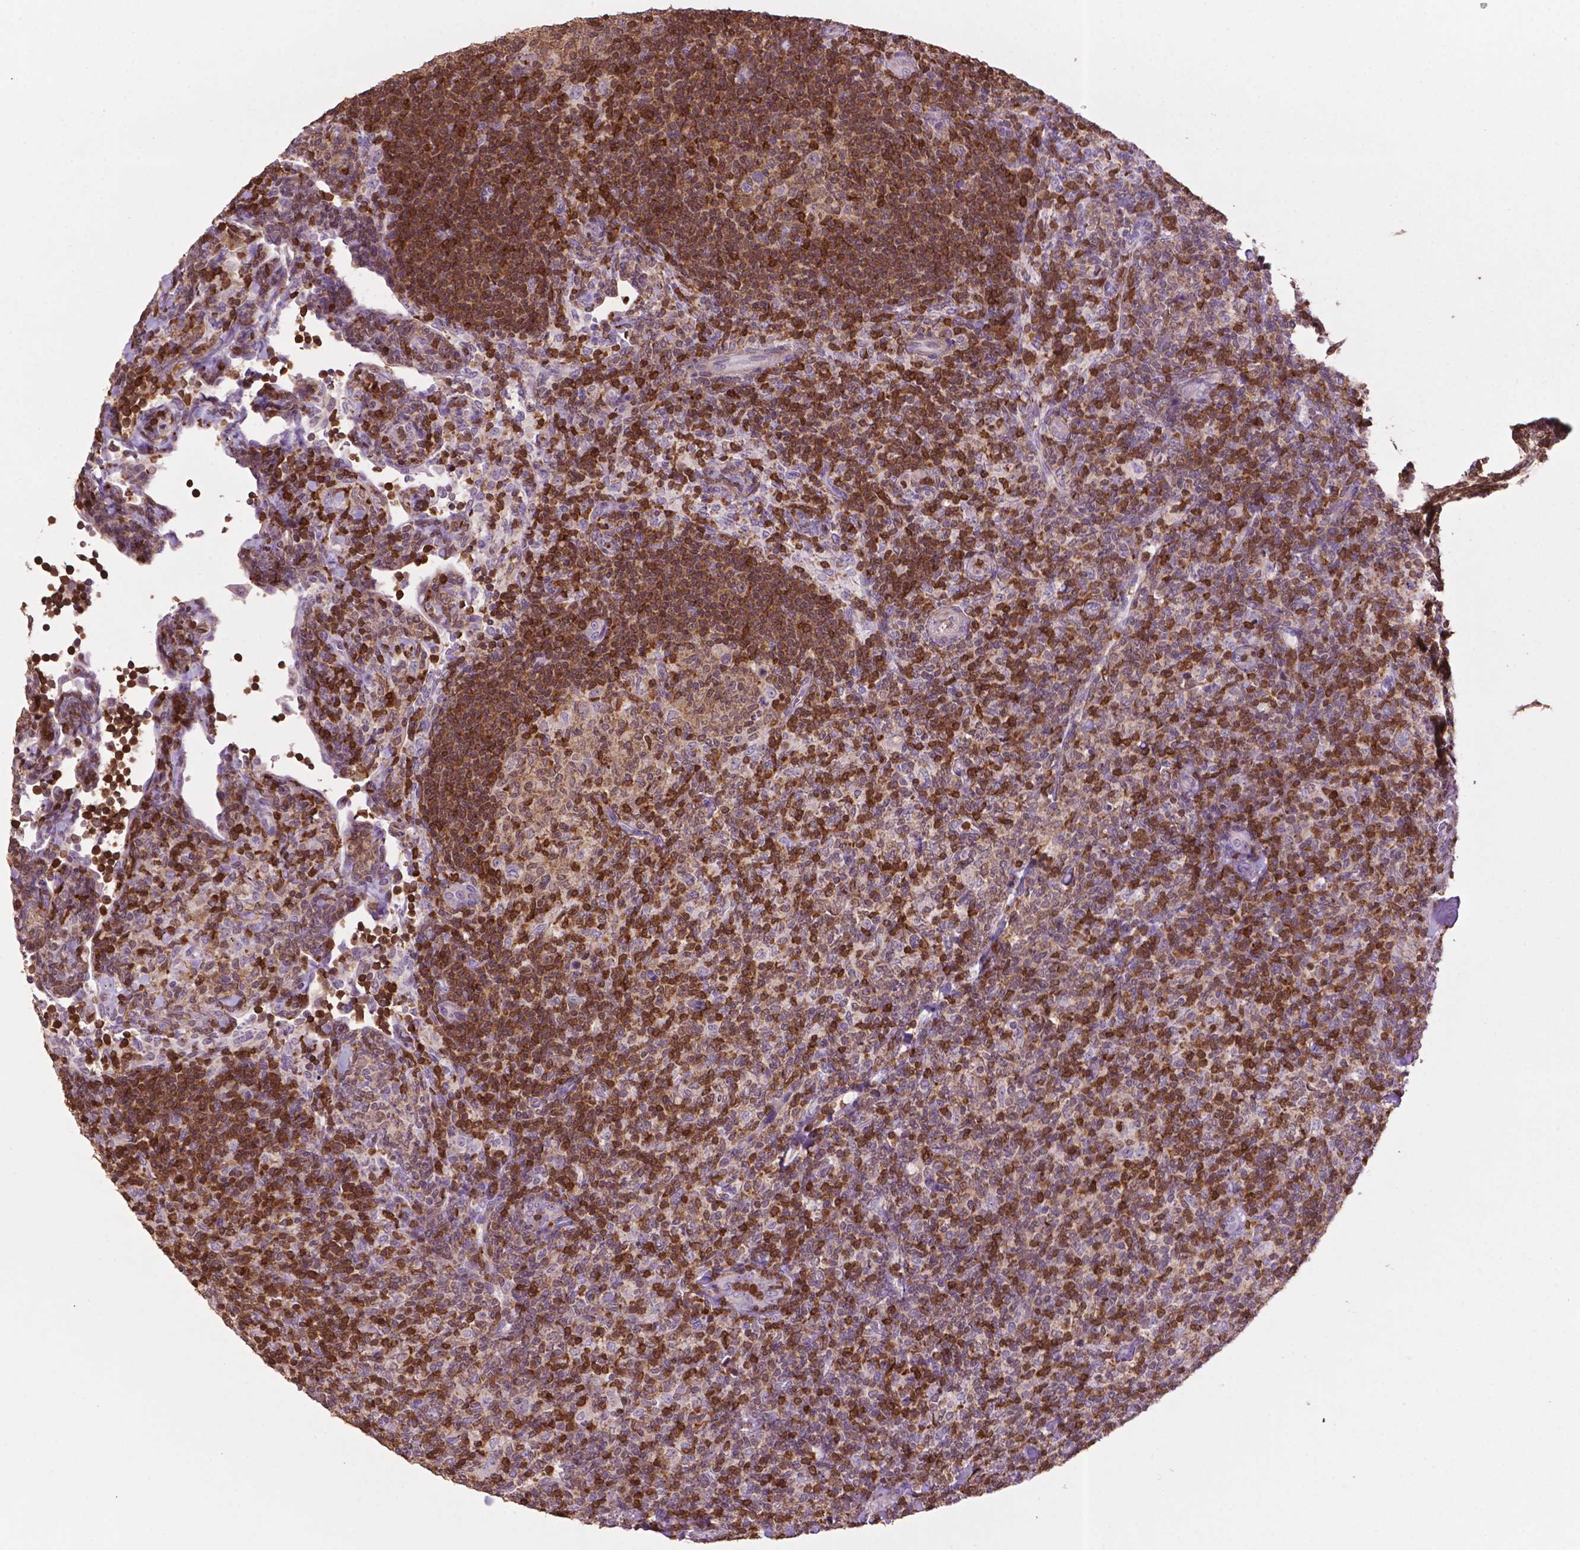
{"staining": {"intensity": "moderate", "quantity": "25%-75%", "location": "cytoplasmic/membranous,nuclear"}, "tissue": "lymphoma", "cell_type": "Tumor cells", "image_type": "cancer", "snomed": [{"axis": "morphology", "description": "Malignant lymphoma, non-Hodgkin's type, Low grade"}, {"axis": "topography", "description": "Lymph node"}], "caption": "Protein expression analysis of malignant lymphoma, non-Hodgkin's type (low-grade) shows moderate cytoplasmic/membranous and nuclear staining in about 25%-75% of tumor cells. Ihc stains the protein in brown and the nuclei are stained blue.", "gene": "TBC1D10C", "patient": {"sex": "female", "age": 56}}